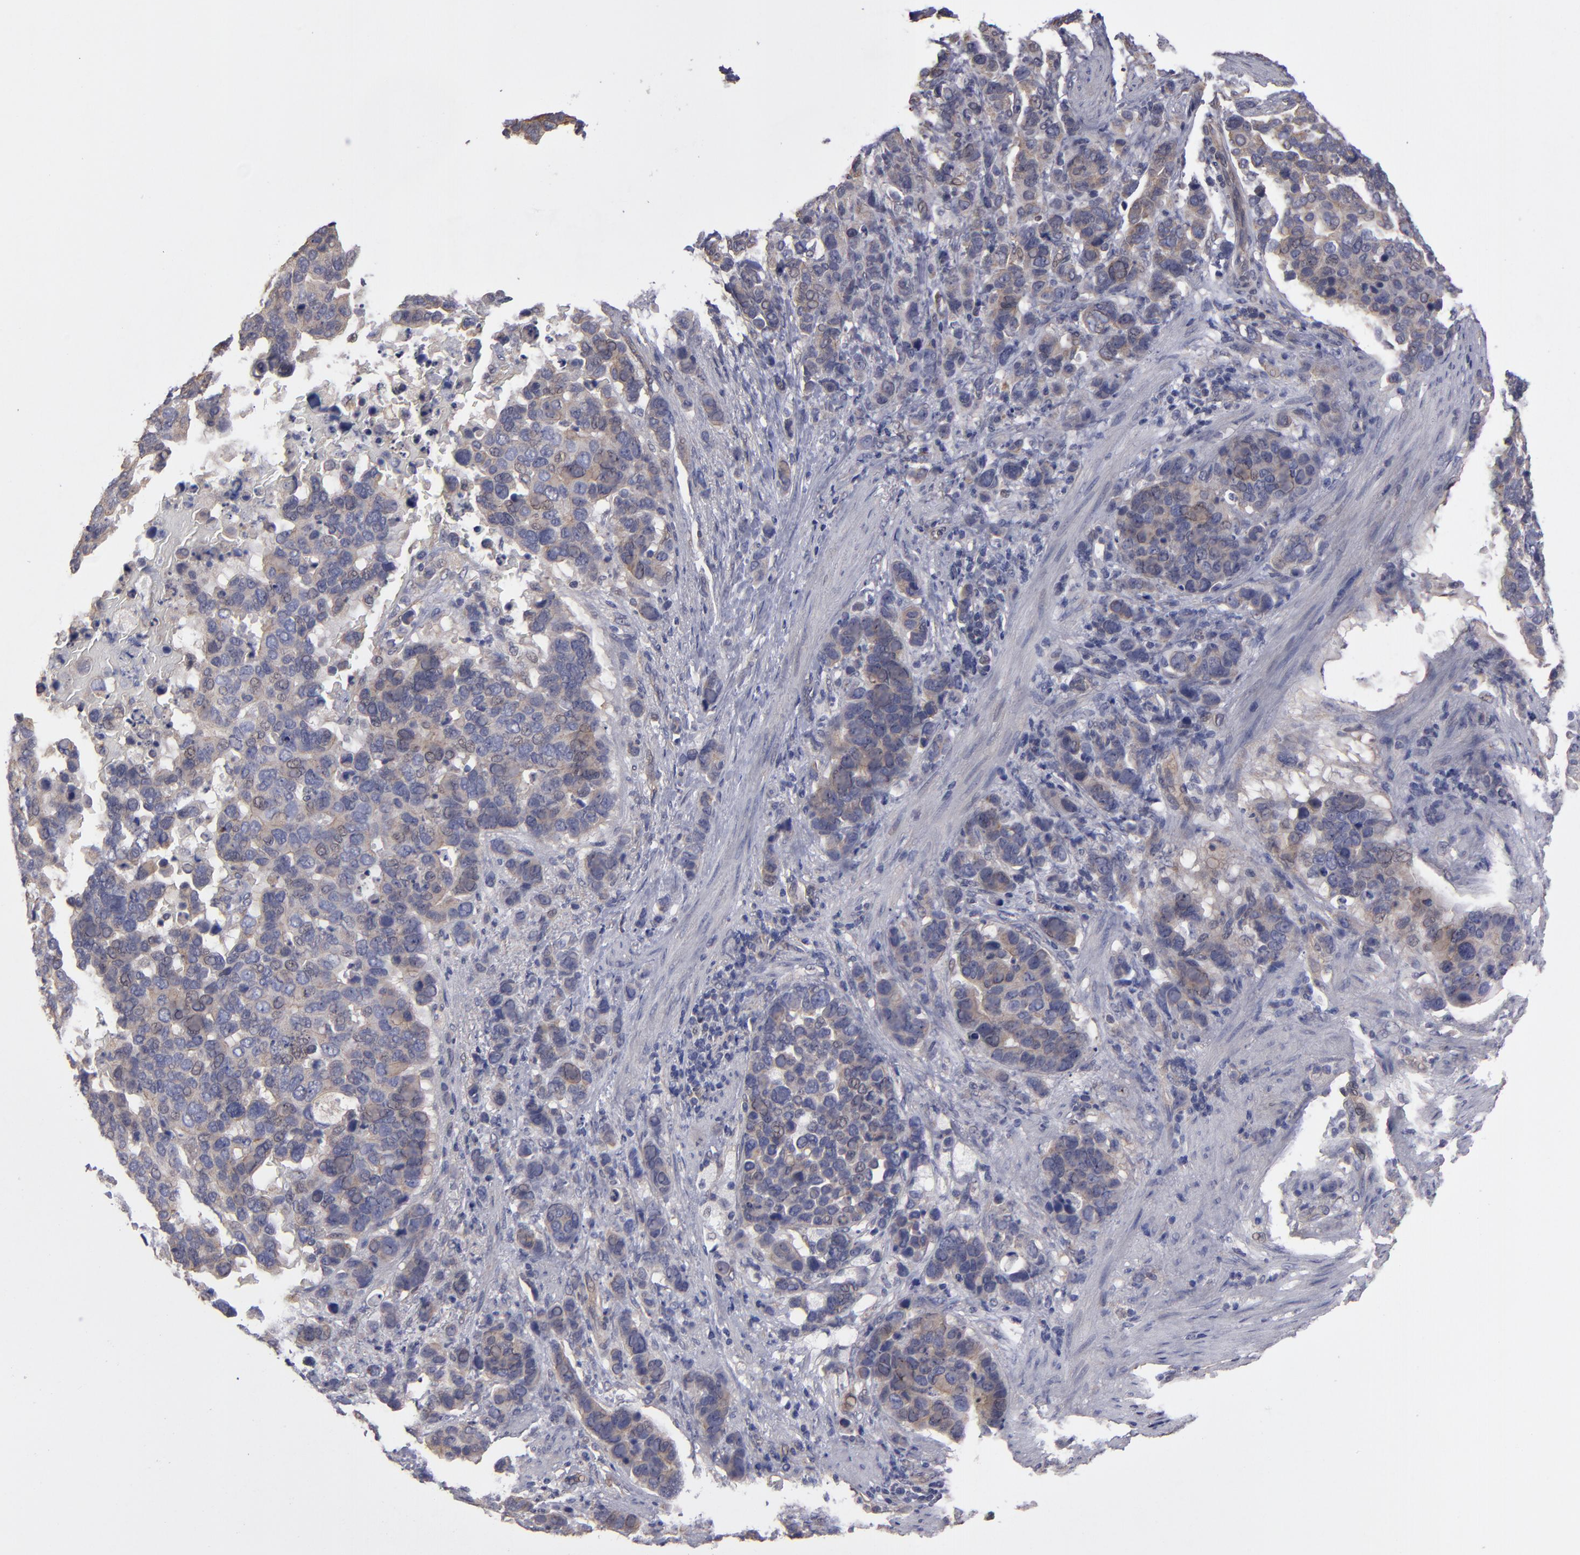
{"staining": {"intensity": "weak", "quantity": "<25%", "location": "cytoplasmic/membranous,nuclear"}, "tissue": "stomach cancer", "cell_type": "Tumor cells", "image_type": "cancer", "snomed": [{"axis": "morphology", "description": "Adenocarcinoma, NOS"}, {"axis": "topography", "description": "Stomach, upper"}], "caption": "A photomicrograph of human stomach adenocarcinoma is negative for staining in tumor cells. (IHC, brightfield microscopy, high magnification).", "gene": "NDRG2", "patient": {"sex": "male", "age": 71}}